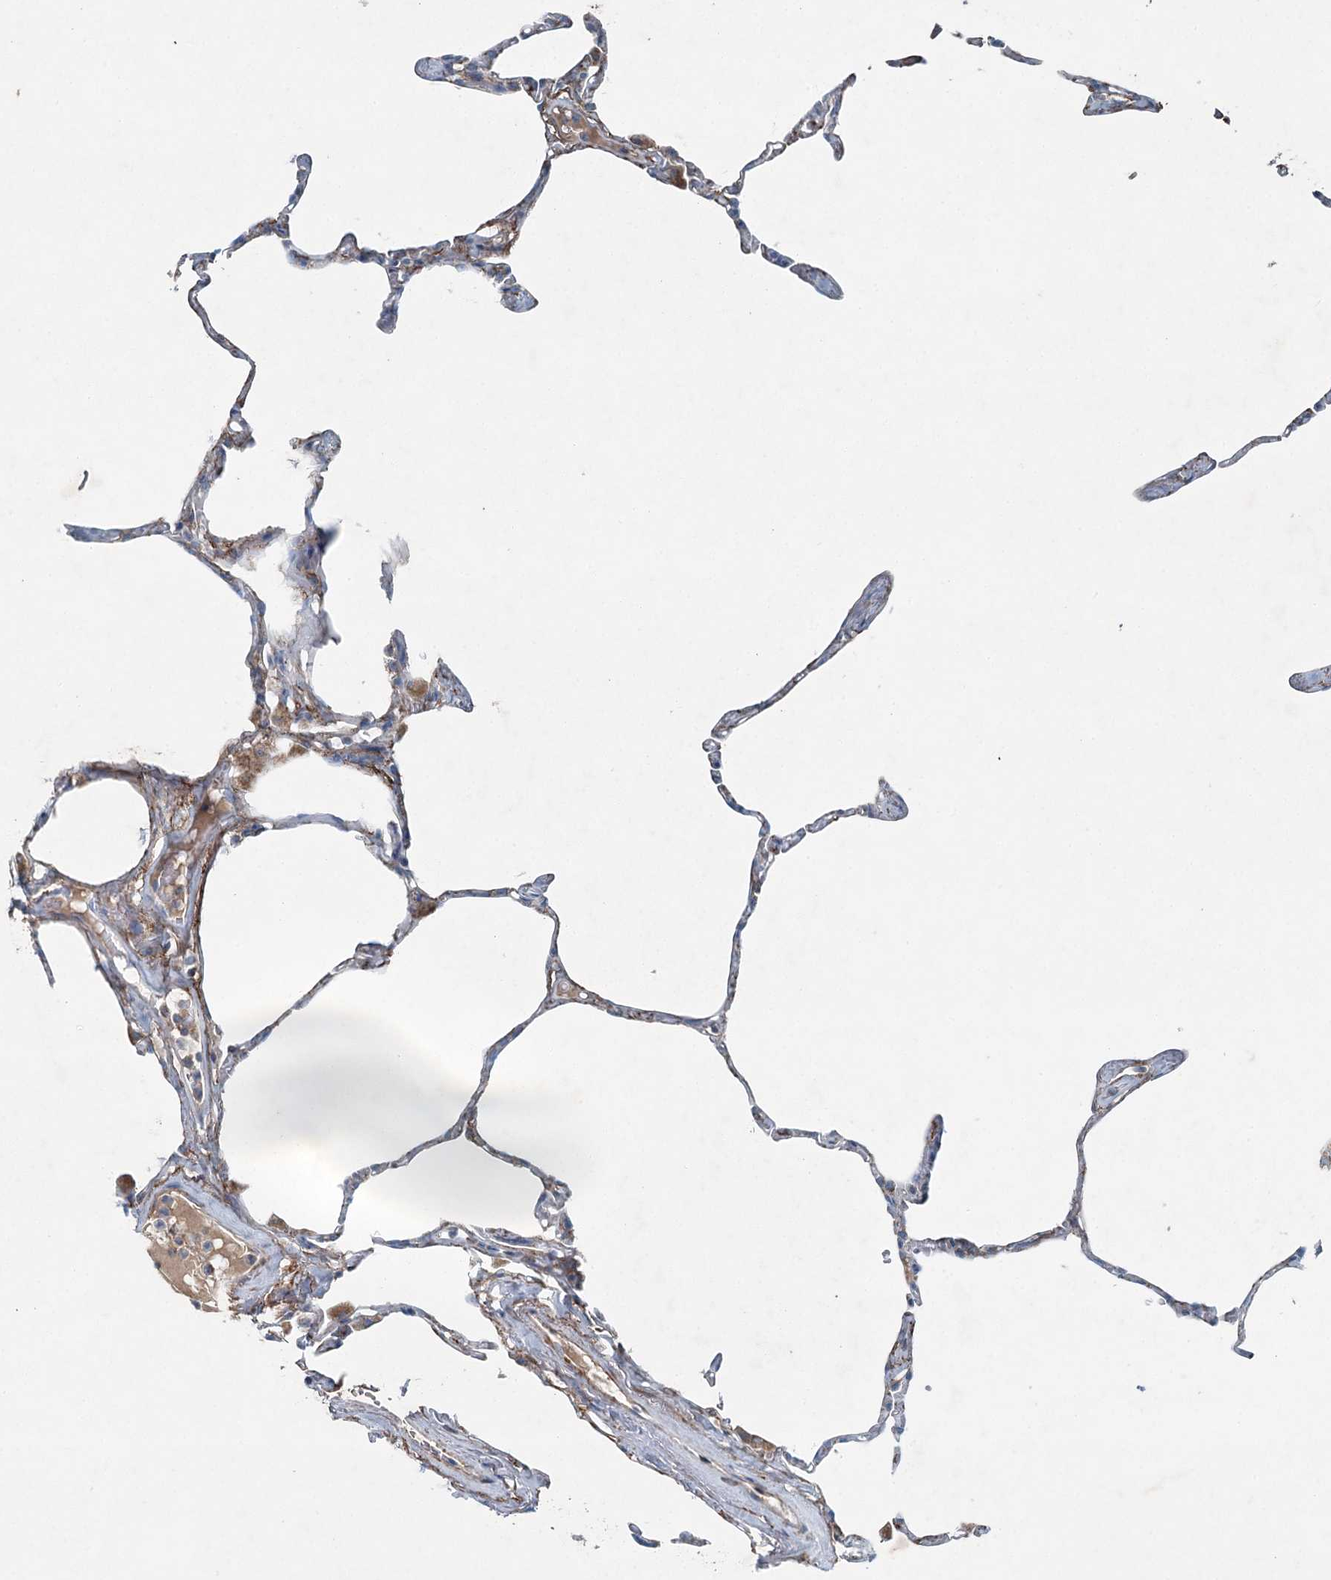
{"staining": {"intensity": "weak", "quantity": "<25%", "location": "cytoplasmic/membranous"}, "tissue": "lung", "cell_type": "Alveolar cells", "image_type": "normal", "snomed": [{"axis": "morphology", "description": "Normal tissue, NOS"}, {"axis": "topography", "description": "Lung"}], "caption": "High power microscopy histopathology image of an immunohistochemistry histopathology image of unremarkable lung, revealing no significant positivity in alveolar cells.", "gene": "CHCHD5", "patient": {"sex": "male", "age": 65}}